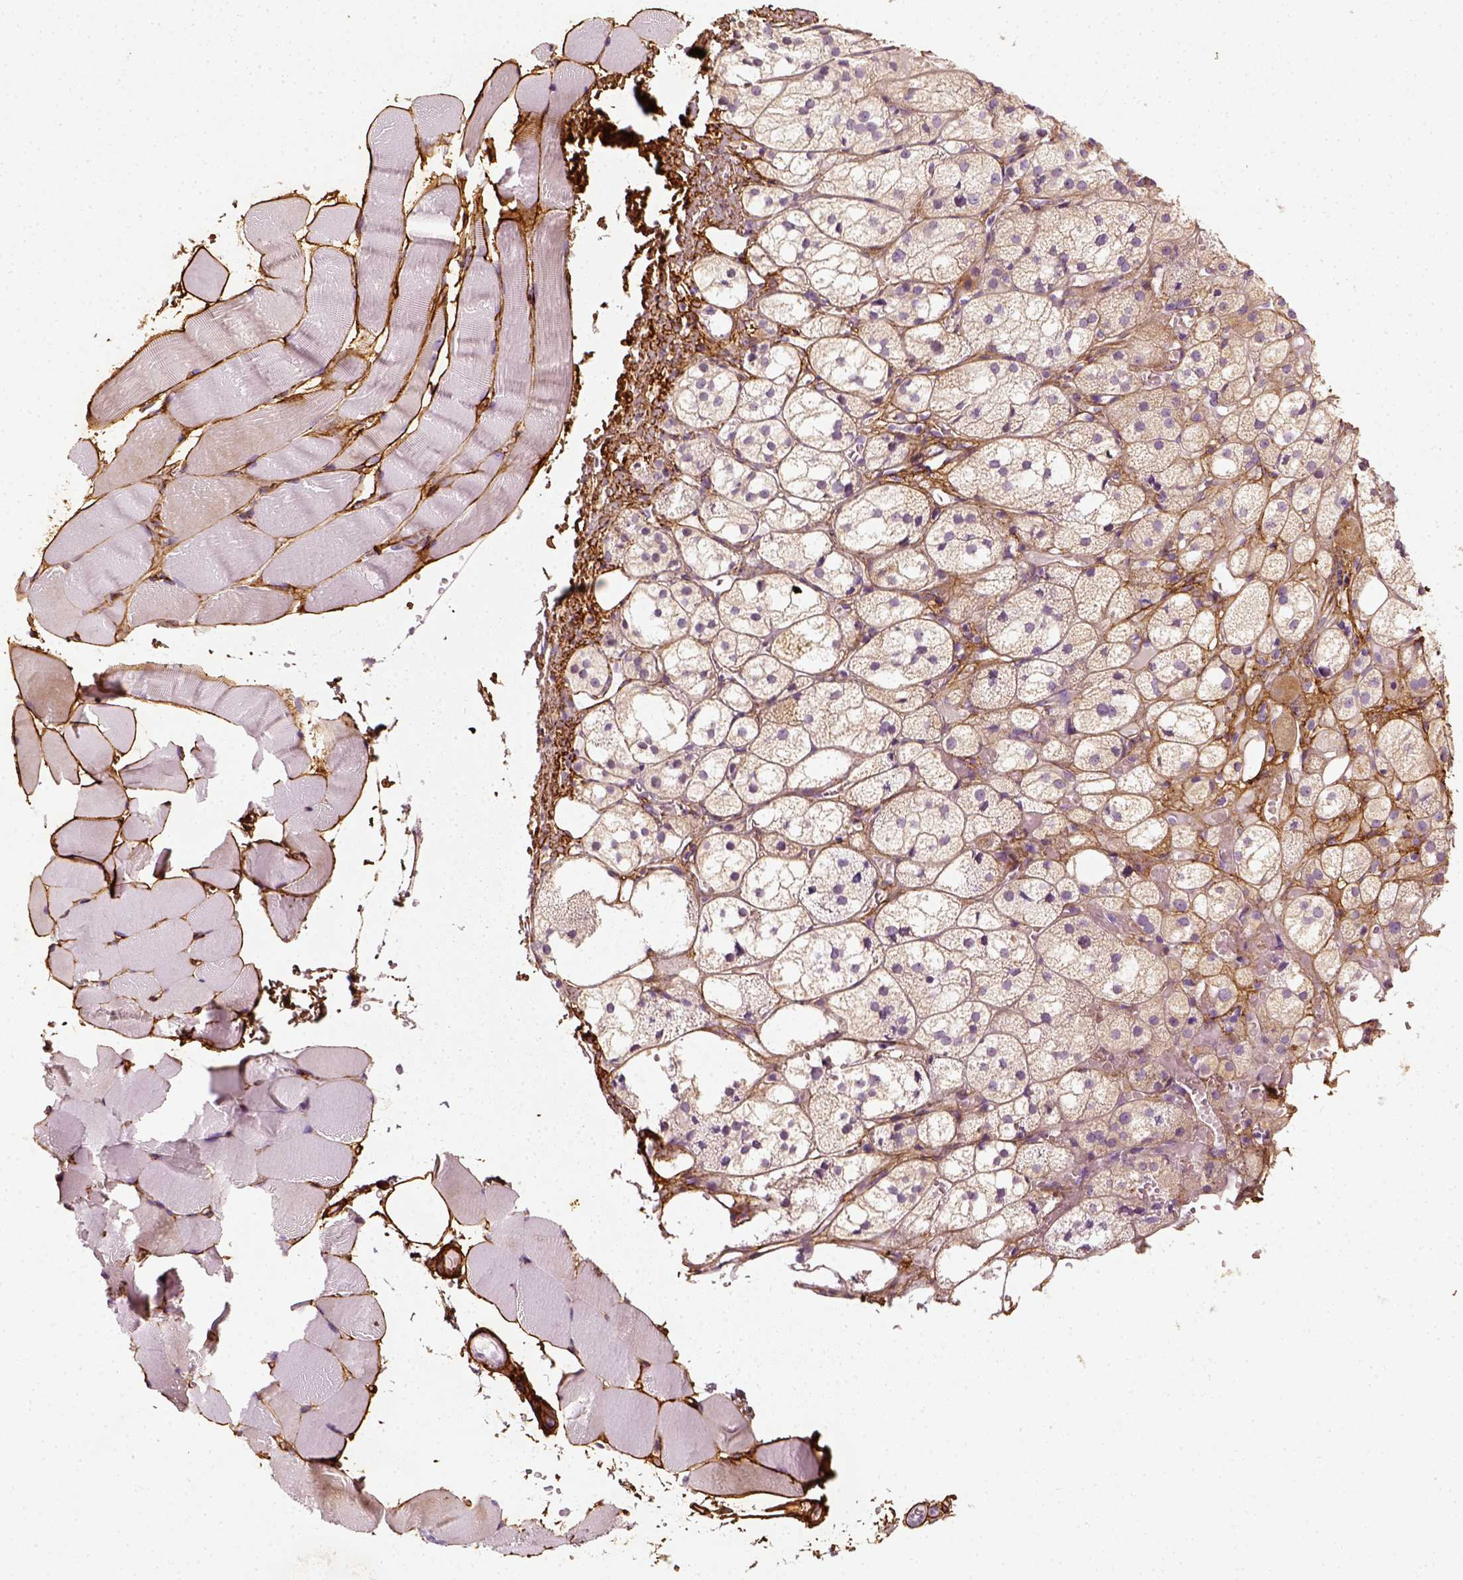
{"staining": {"intensity": "negative", "quantity": "none", "location": "none"}, "tissue": "skeletal muscle", "cell_type": "Myocytes", "image_type": "normal", "snomed": [{"axis": "morphology", "description": "Normal tissue, NOS"}, {"axis": "topography", "description": "Skeletal muscle"}], "caption": "The photomicrograph displays no significant staining in myocytes of skeletal muscle. Nuclei are stained in blue.", "gene": "COL6A2", "patient": {"sex": "female", "age": 37}}